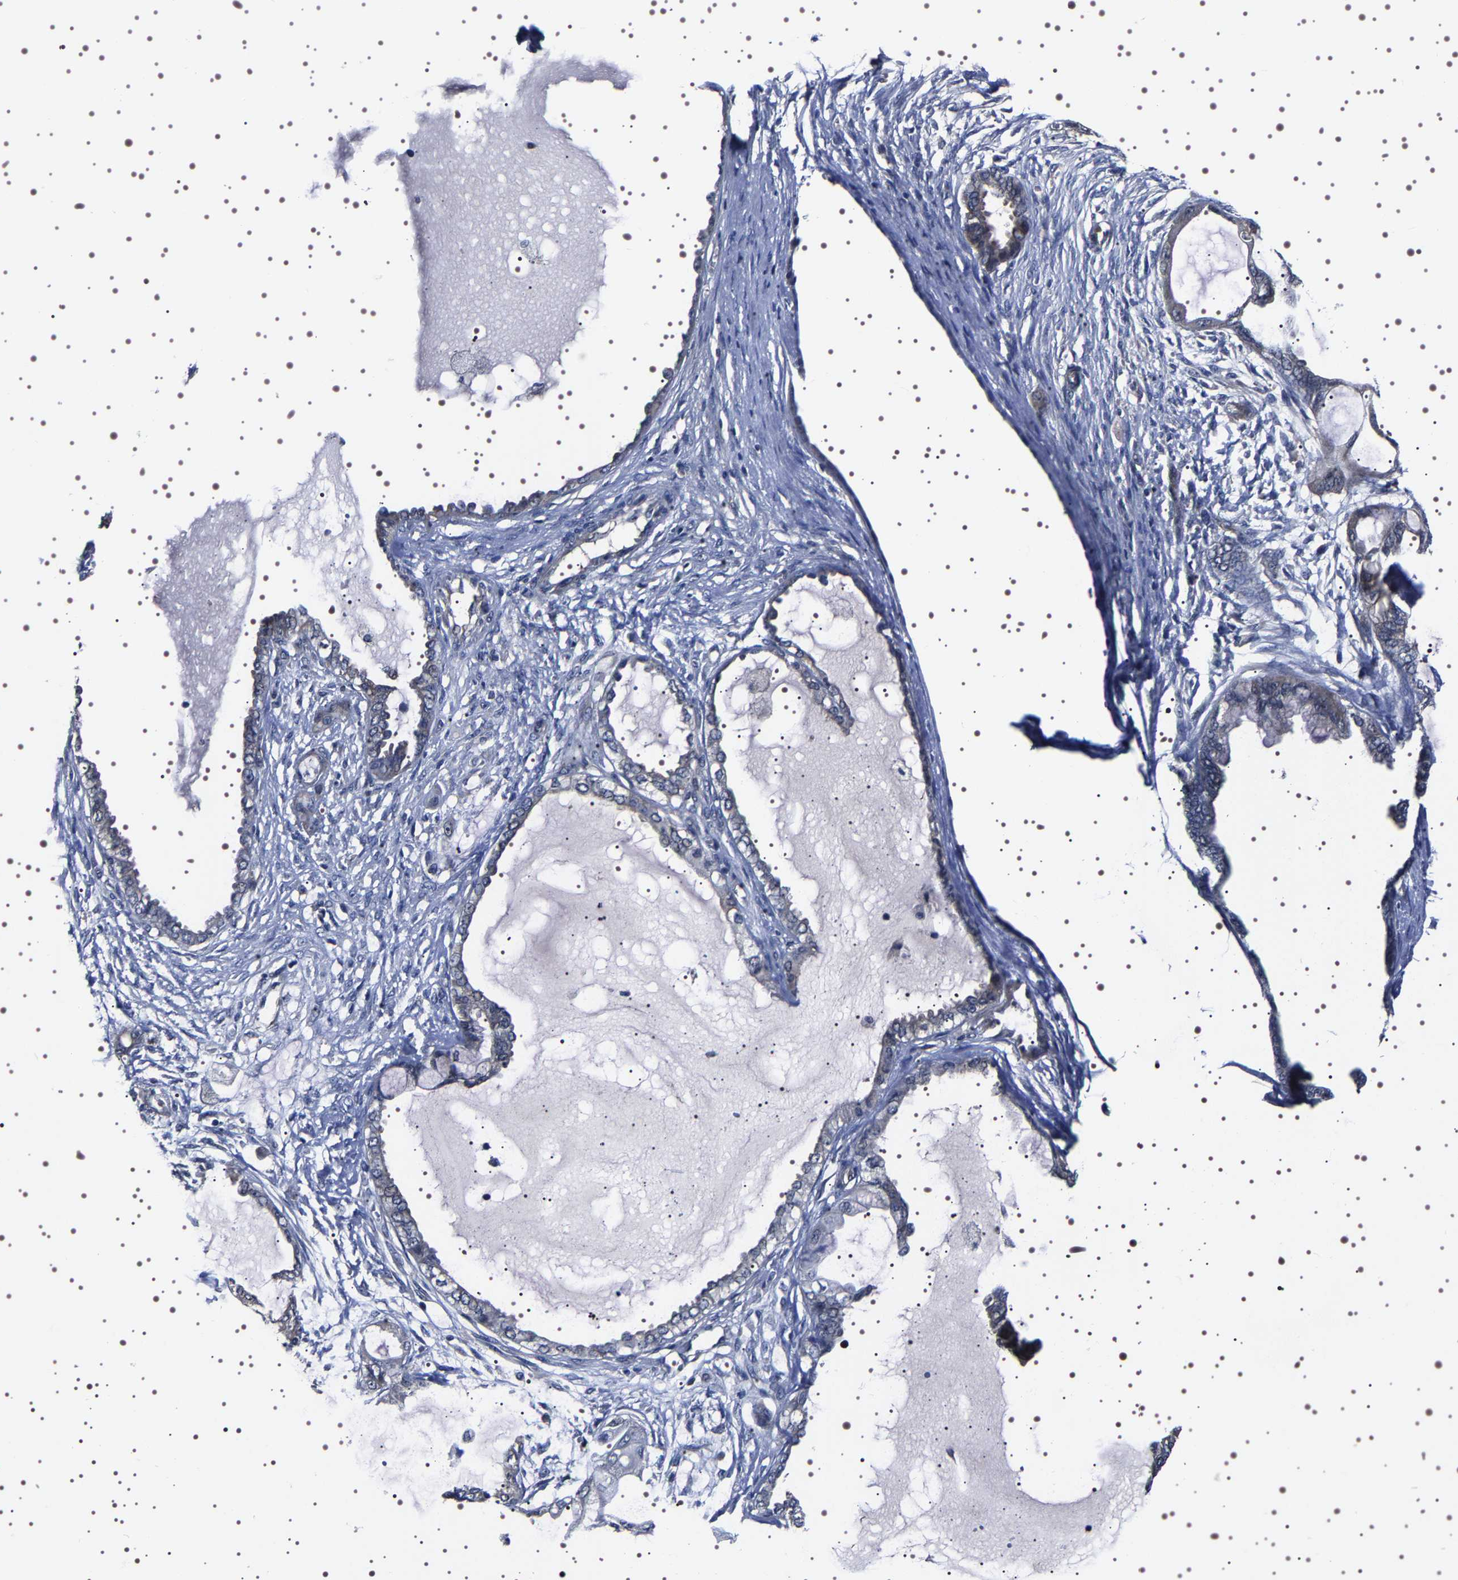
{"staining": {"intensity": "negative", "quantity": "none", "location": "none"}, "tissue": "ovarian cancer", "cell_type": "Tumor cells", "image_type": "cancer", "snomed": [{"axis": "morphology", "description": "Carcinoma, NOS"}, {"axis": "morphology", "description": "Carcinoma, endometroid"}, {"axis": "topography", "description": "Ovary"}], "caption": "There is no significant expression in tumor cells of ovarian carcinoma.", "gene": "TARBP1", "patient": {"sex": "female", "age": 50}}